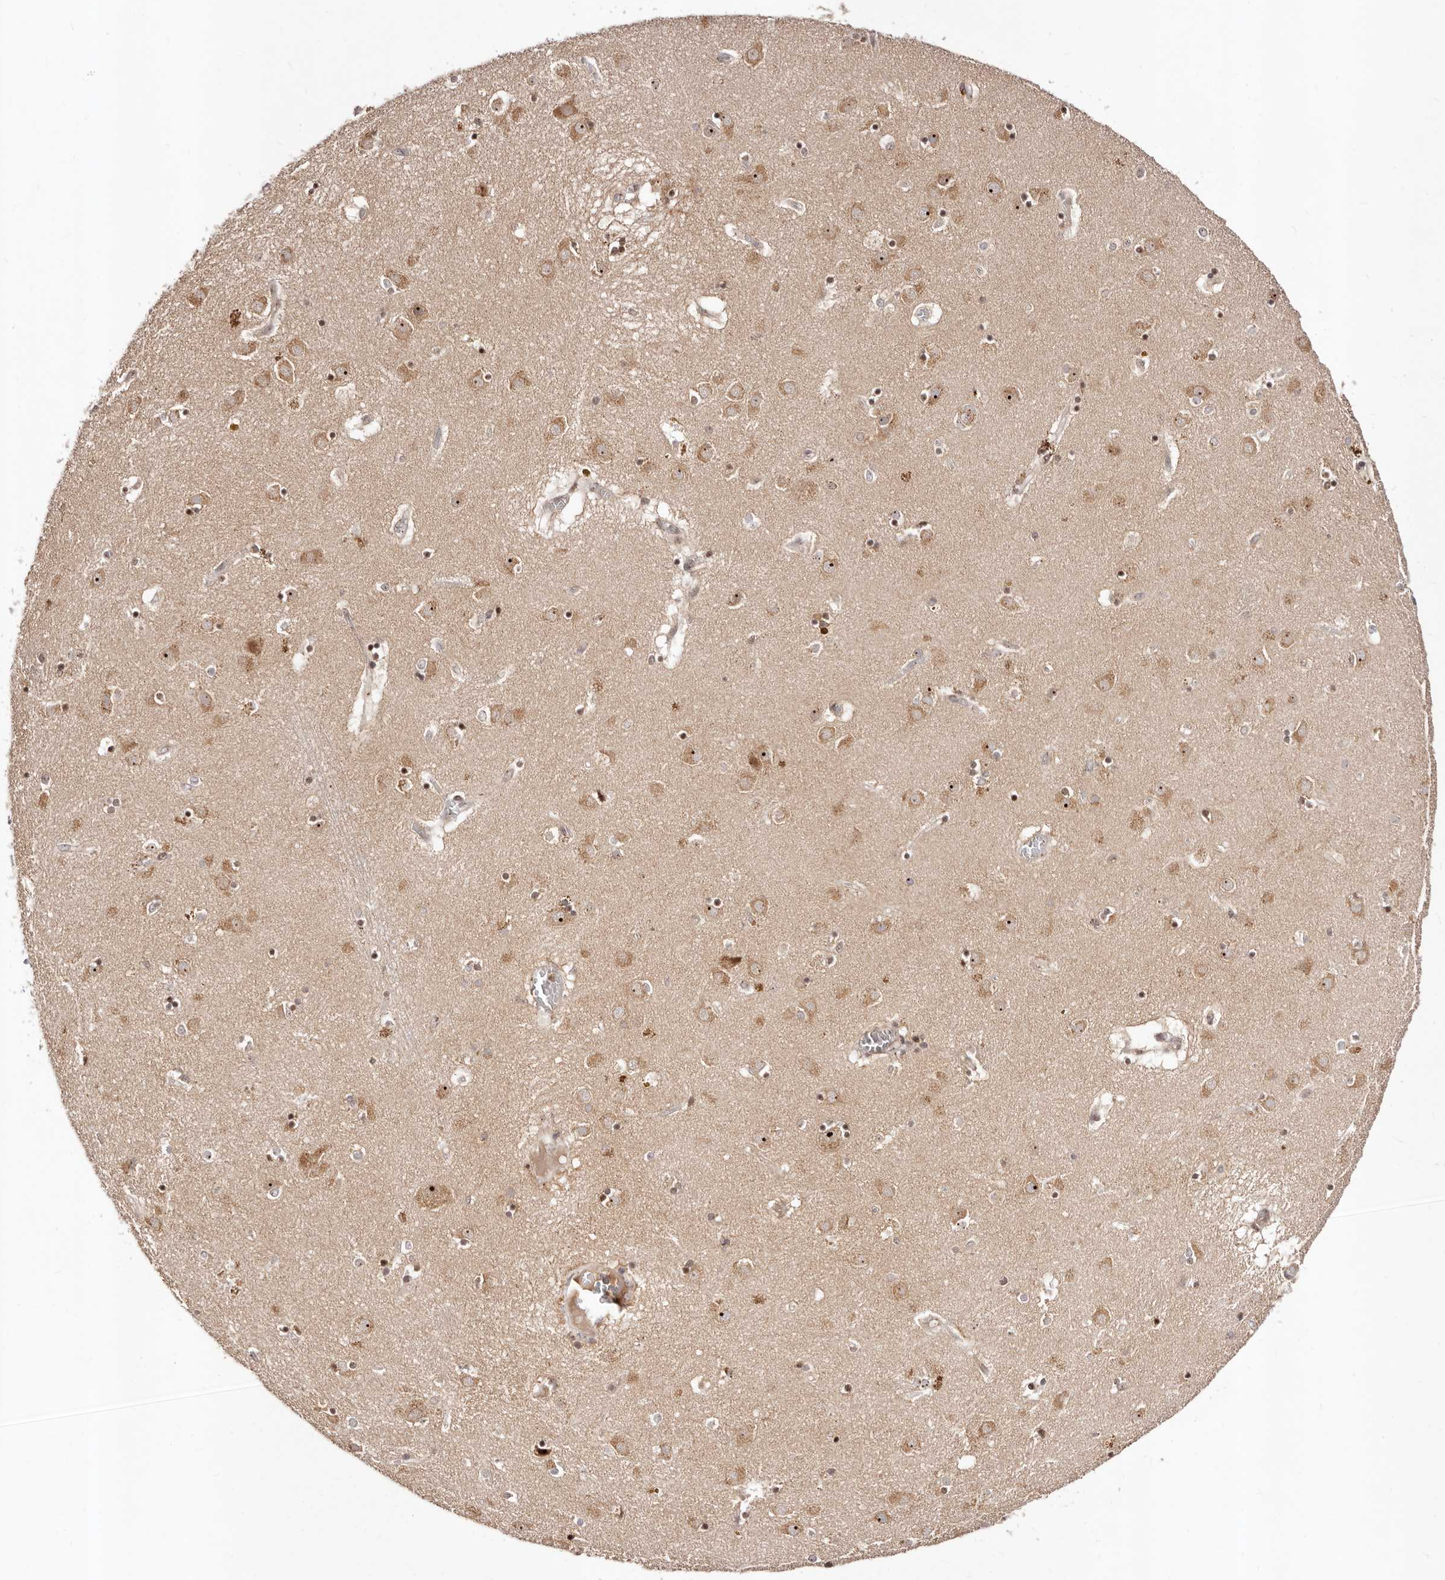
{"staining": {"intensity": "weak", "quantity": "<25%", "location": "nuclear"}, "tissue": "caudate", "cell_type": "Glial cells", "image_type": "normal", "snomed": [{"axis": "morphology", "description": "Normal tissue, NOS"}, {"axis": "topography", "description": "Lateral ventricle wall"}], "caption": "Micrograph shows no significant protein staining in glial cells of unremarkable caudate.", "gene": "APOL6", "patient": {"sex": "male", "age": 70}}